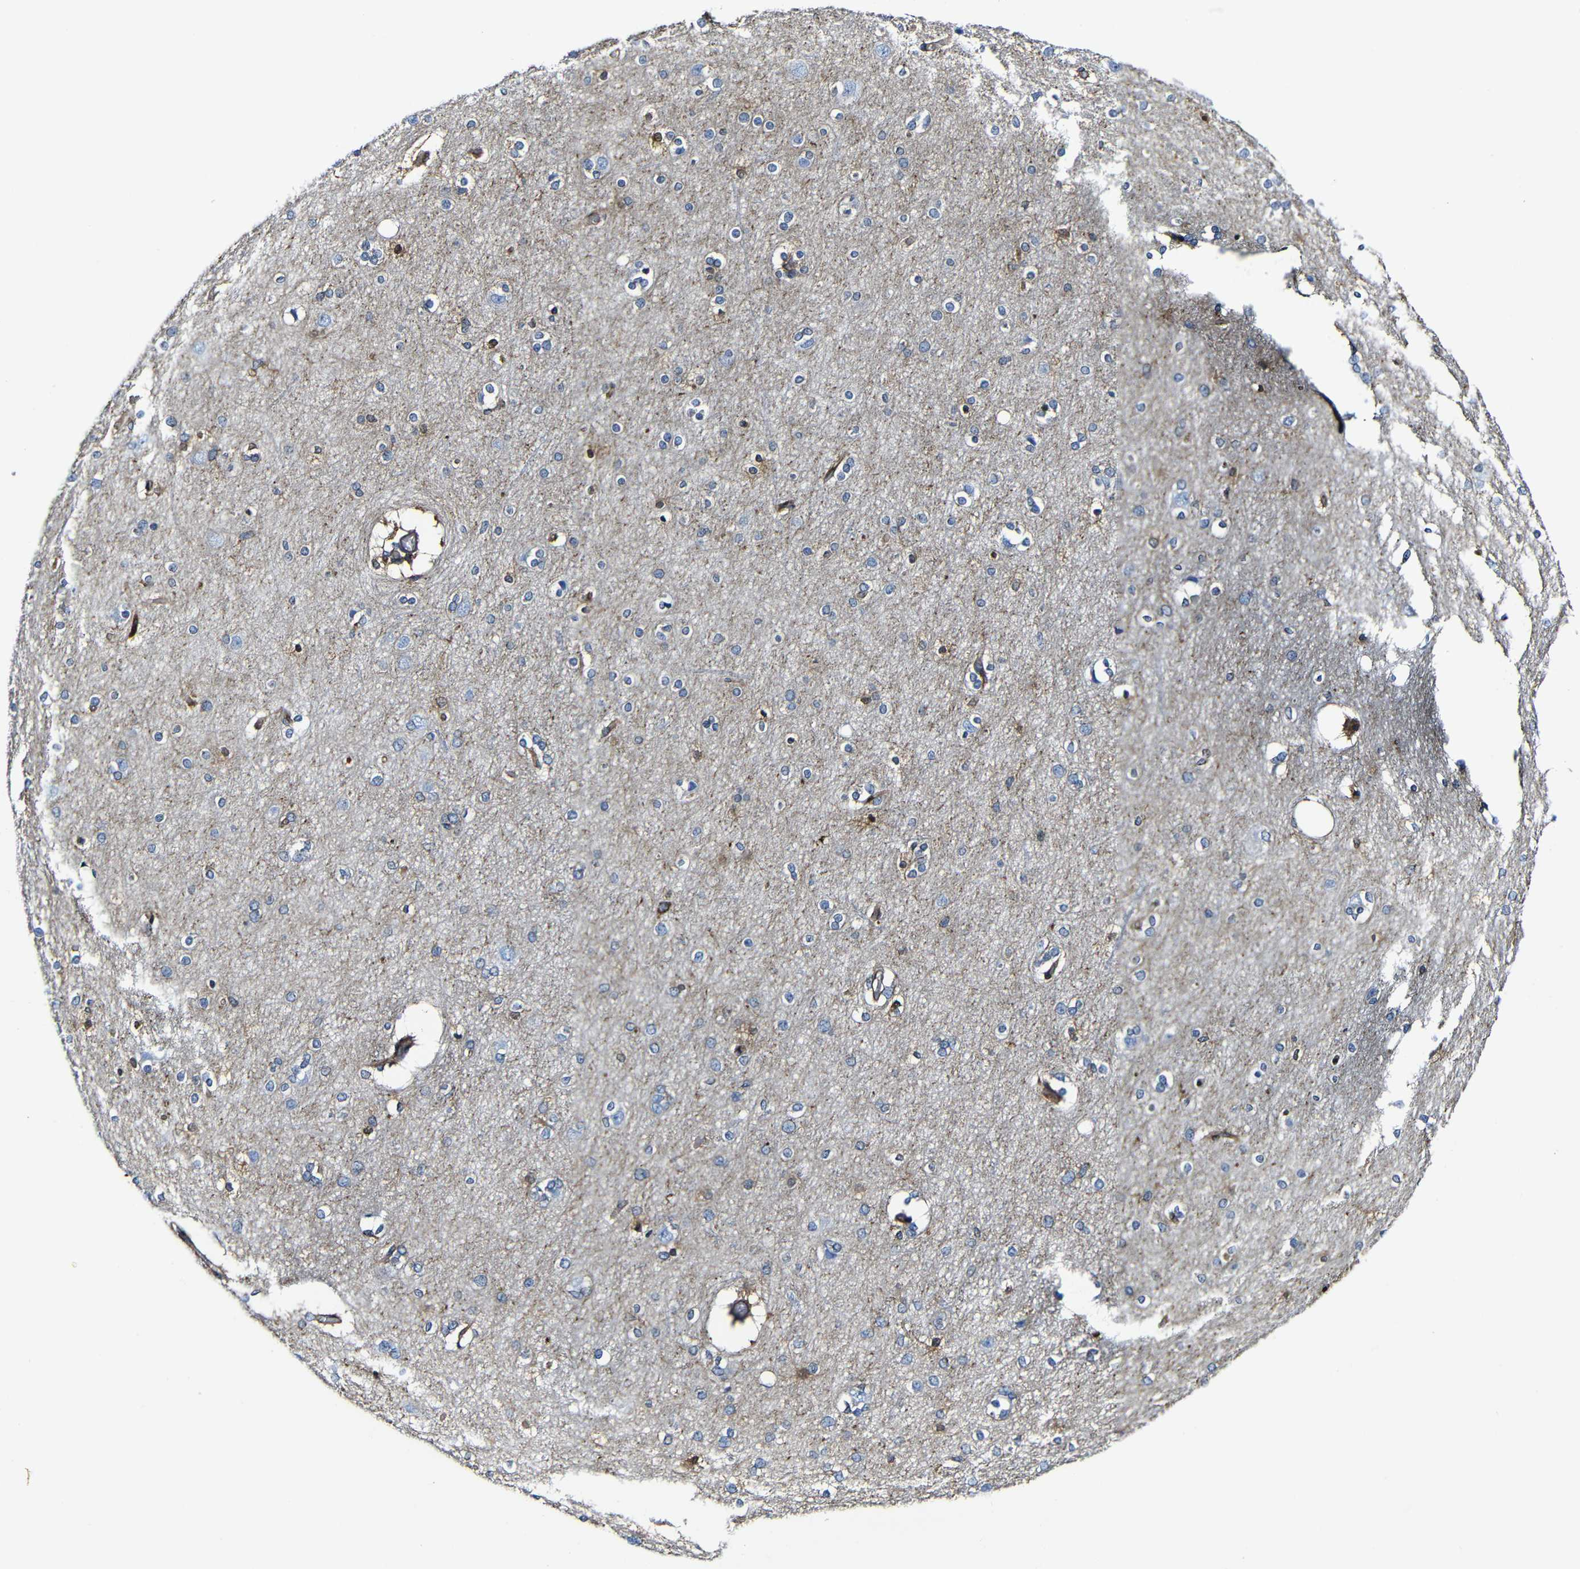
{"staining": {"intensity": "moderate", "quantity": ">75%", "location": "cytoplasmic/membranous"}, "tissue": "cerebral cortex", "cell_type": "Endothelial cells", "image_type": "normal", "snomed": [{"axis": "morphology", "description": "Normal tissue, NOS"}, {"axis": "topography", "description": "Cerebral cortex"}], "caption": "Protein expression analysis of unremarkable cerebral cortex demonstrates moderate cytoplasmic/membranous staining in approximately >75% of endothelial cells.", "gene": "MSN", "patient": {"sex": "female", "age": 54}}